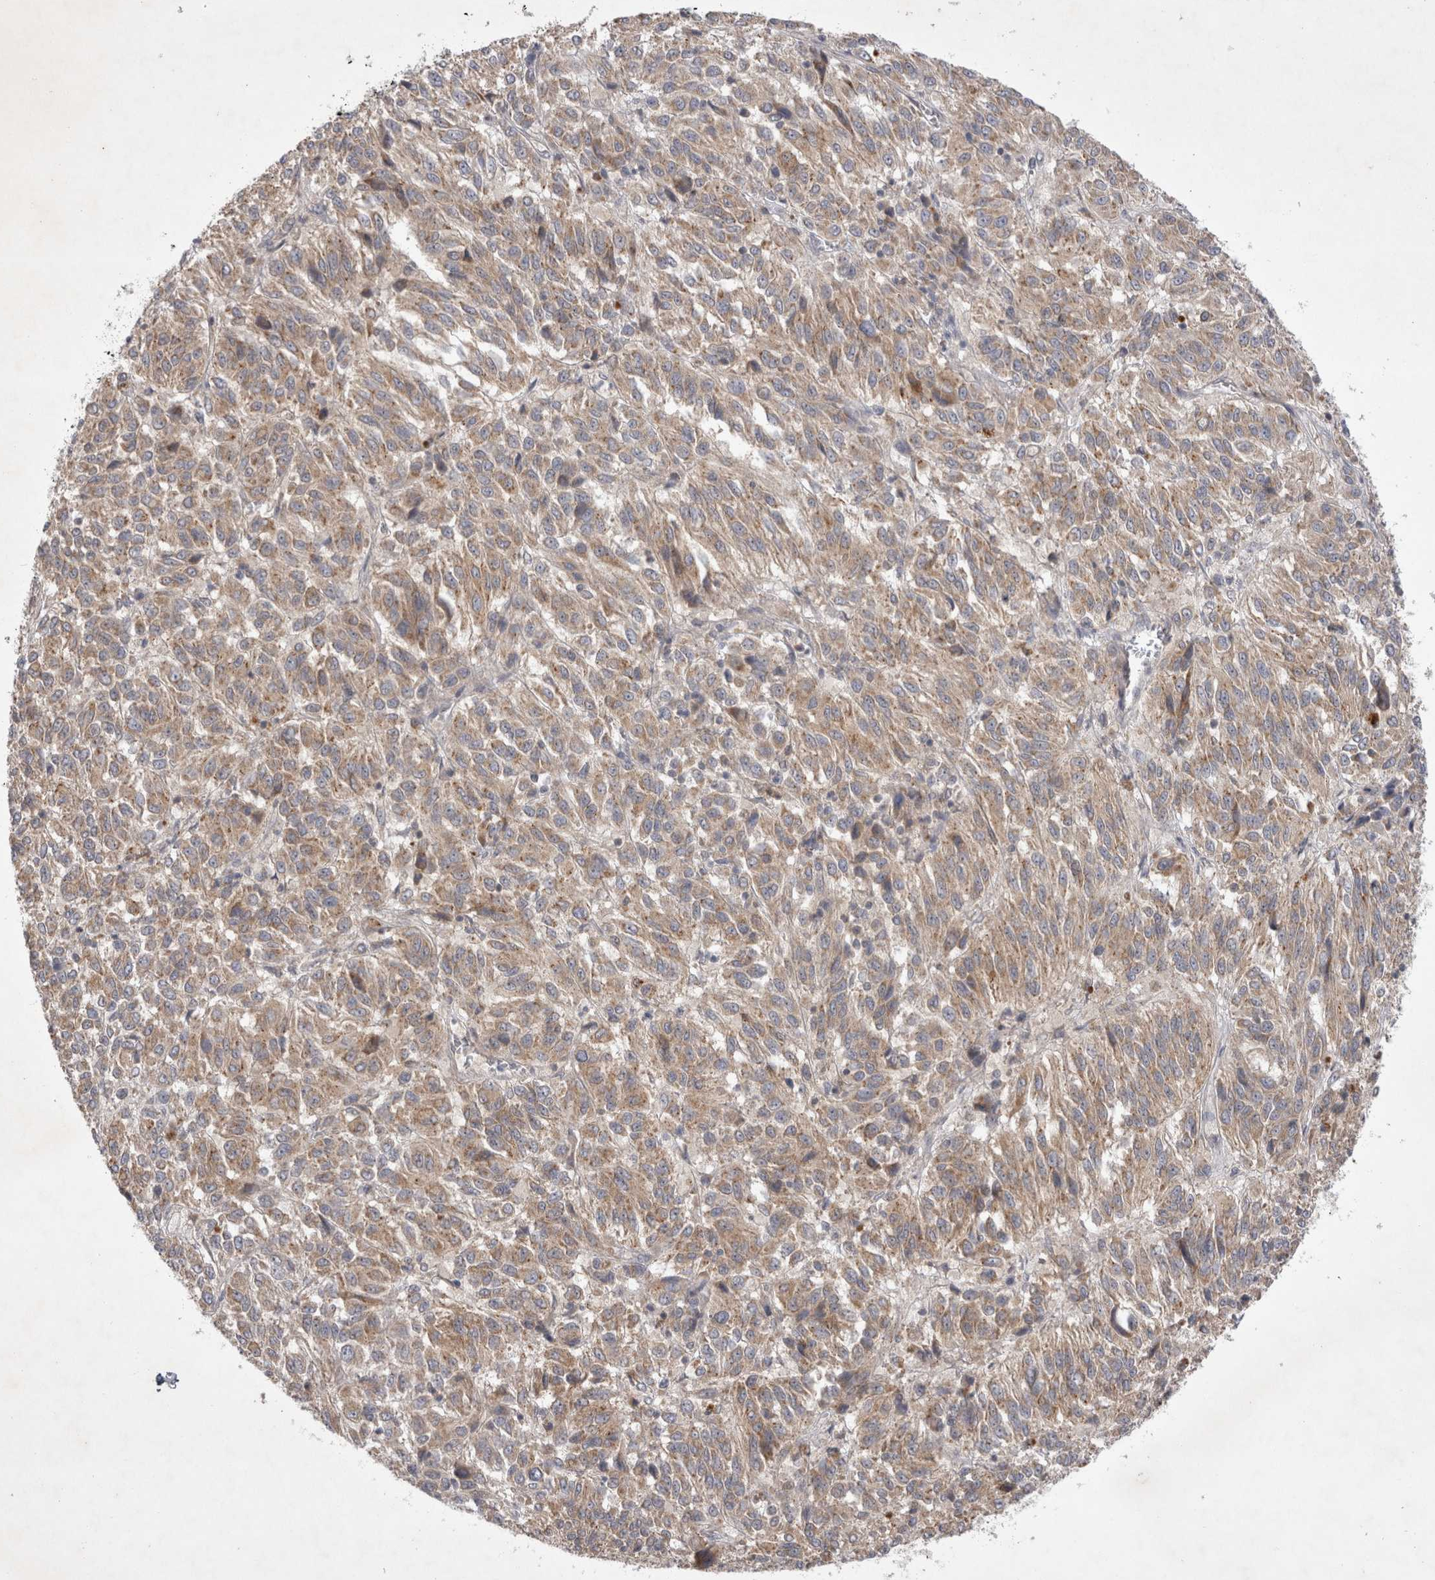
{"staining": {"intensity": "weak", "quantity": ">75%", "location": "cytoplasmic/membranous"}, "tissue": "melanoma", "cell_type": "Tumor cells", "image_type": "cancer", "snomed": [{"axis": "morphology", "description": "Malignant melanoma, Metastatic site"}, {"axis": "topography", "description": "Lung"}], "caption": "Immunohistochemical staining of human malignant melanoma (metastatic site) shows low levels of weak cytoplasmic/membranous protein positivity in about >75% of tumor cells. The staining was performed using DAB, with brown indicating positive protein expression. Nuclei are stained blue with hematoxylin.", "gene": "SRD5A3", "patient": {"sex": "male", "age": 64}}